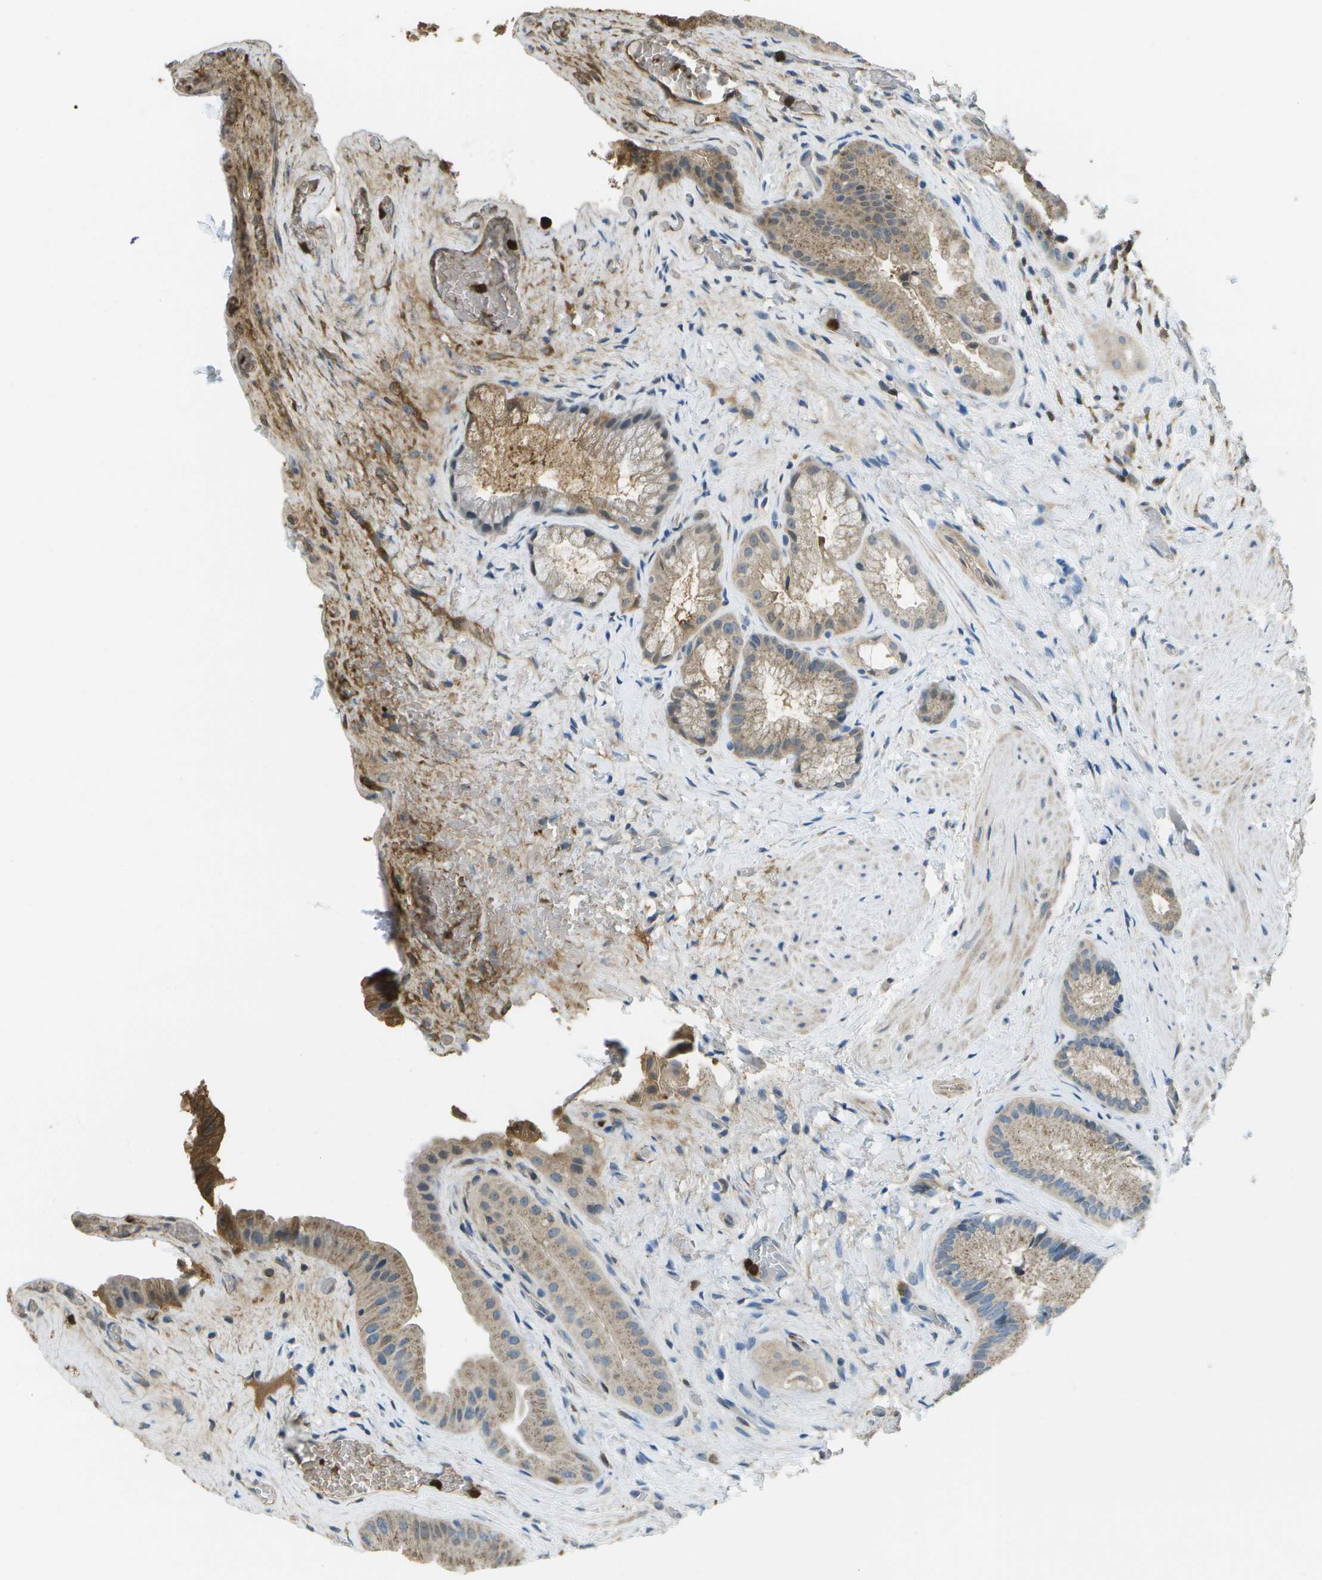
{"staining": {"intensity": "weak", "quantity": ">75%", "location": "cytoplasmic/membranous"}, "tissue": "gallbladder", "cell_type": "Glandular cells", "image_type": "normal", "snomed": [{"axis": "morphology", "description": "Normal tissue, NOS"}, {"axis": "topography", "description": "Gallbladder"}], "caption": "Benign gallbladder demonstrates weak cytoplasmic/membranous staining in approximately >75% of glandular cells, visualized by immunohistochemistry. The protein is shown in brown color, while the nuclei are stained blue.", "gene": "CACHD1", "patient": {"sex": "male", "age": 49}}